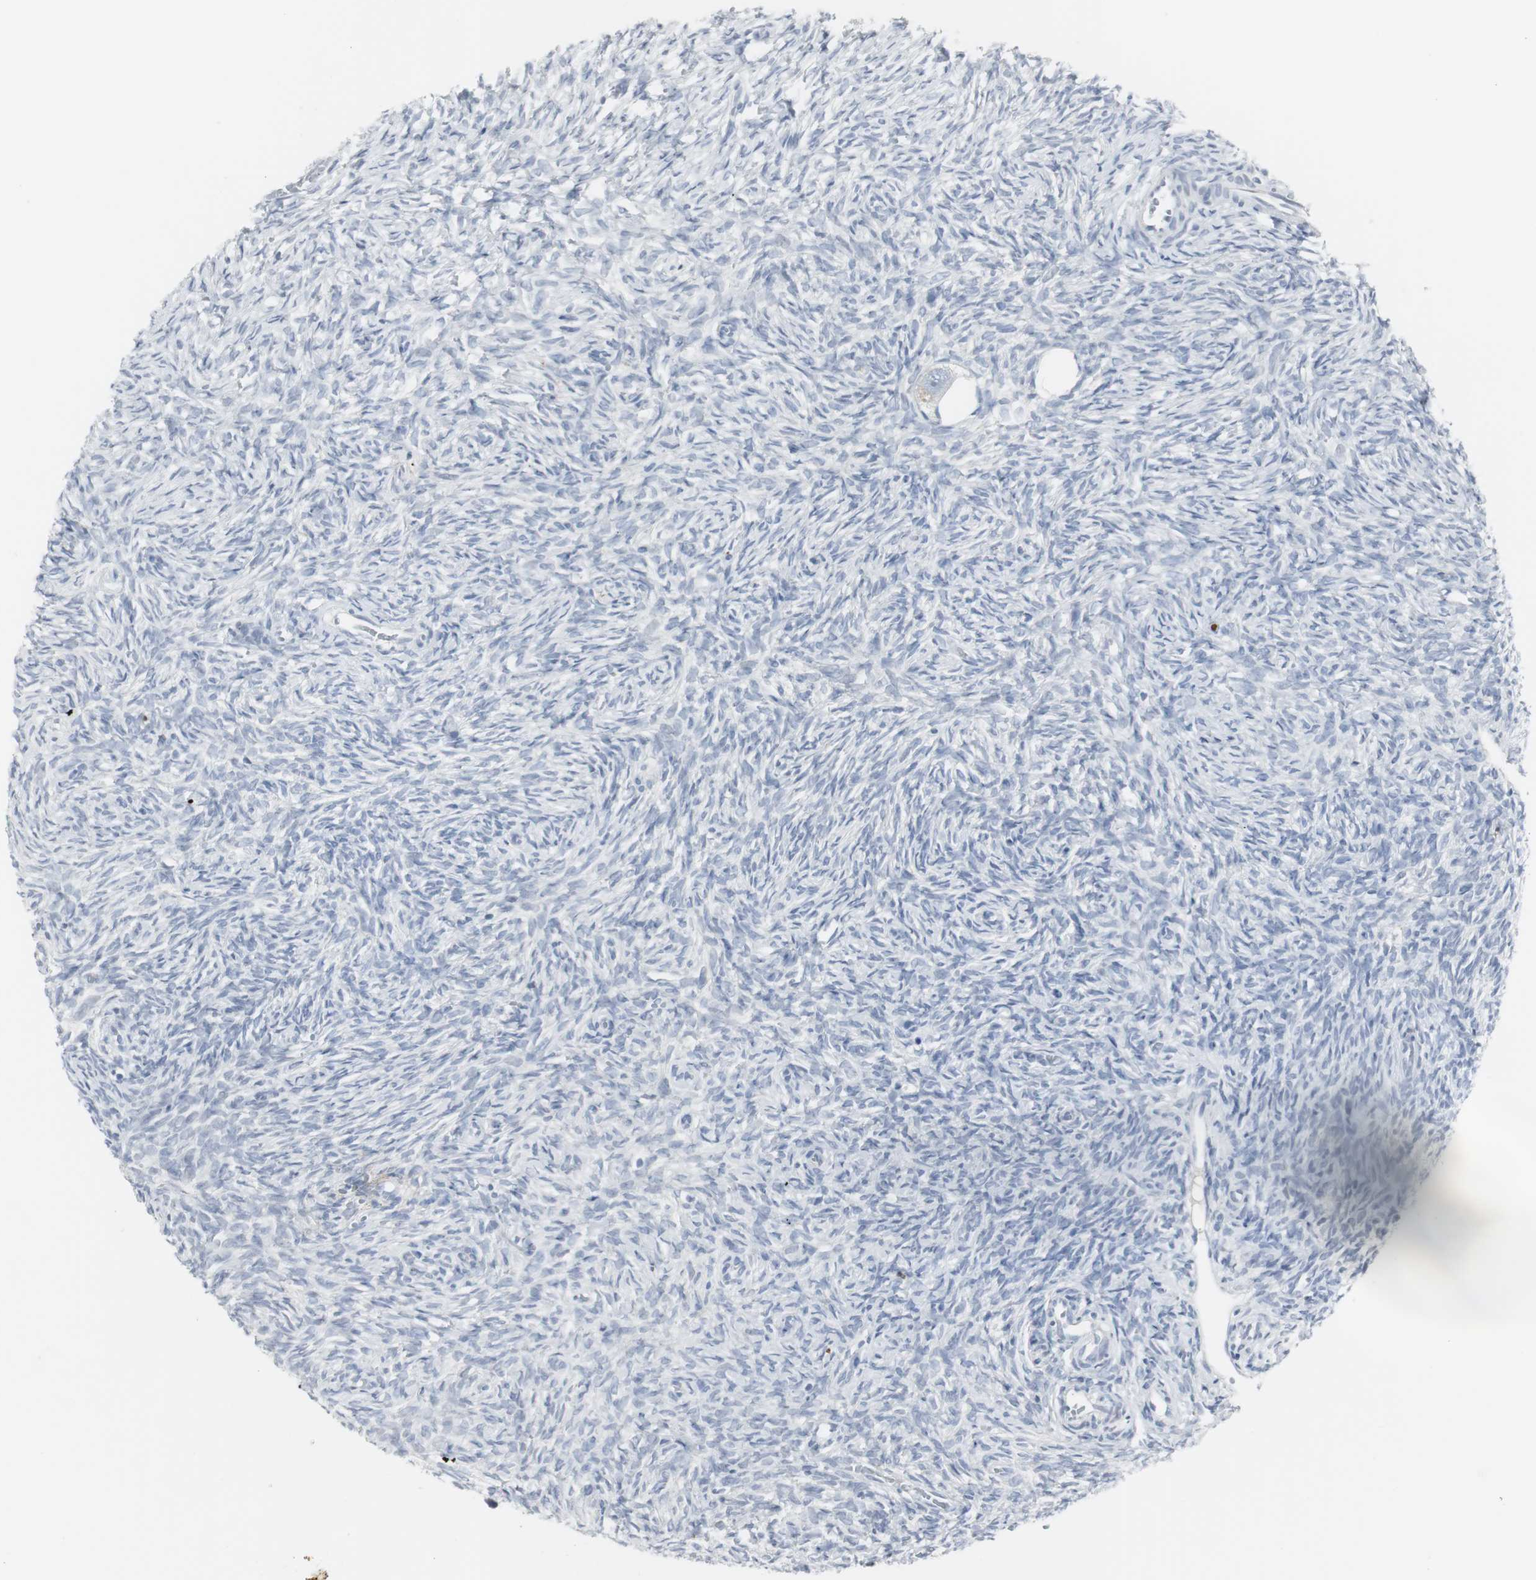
{"staining": {"intensity": "negative", "quantity": "none", "location": "none"}, "tissue": "ovary", "cell_type": "Follicle cells", "image_type": "normal", "snomed": [{"axis": "morphology", "description": "Normal tissue, NOS"}, {"axis": "topography", "description": "Ovary"}], "caption": "Immunohistochemistry (IHC) micrograph of normal ovary: human ovary stained with DAB (3,3'-diaminobenzidine) exhibits no significant protein positivity in follicle cells.", "gene": "PI15", "patient": {"sex": "female", "age": 35}}